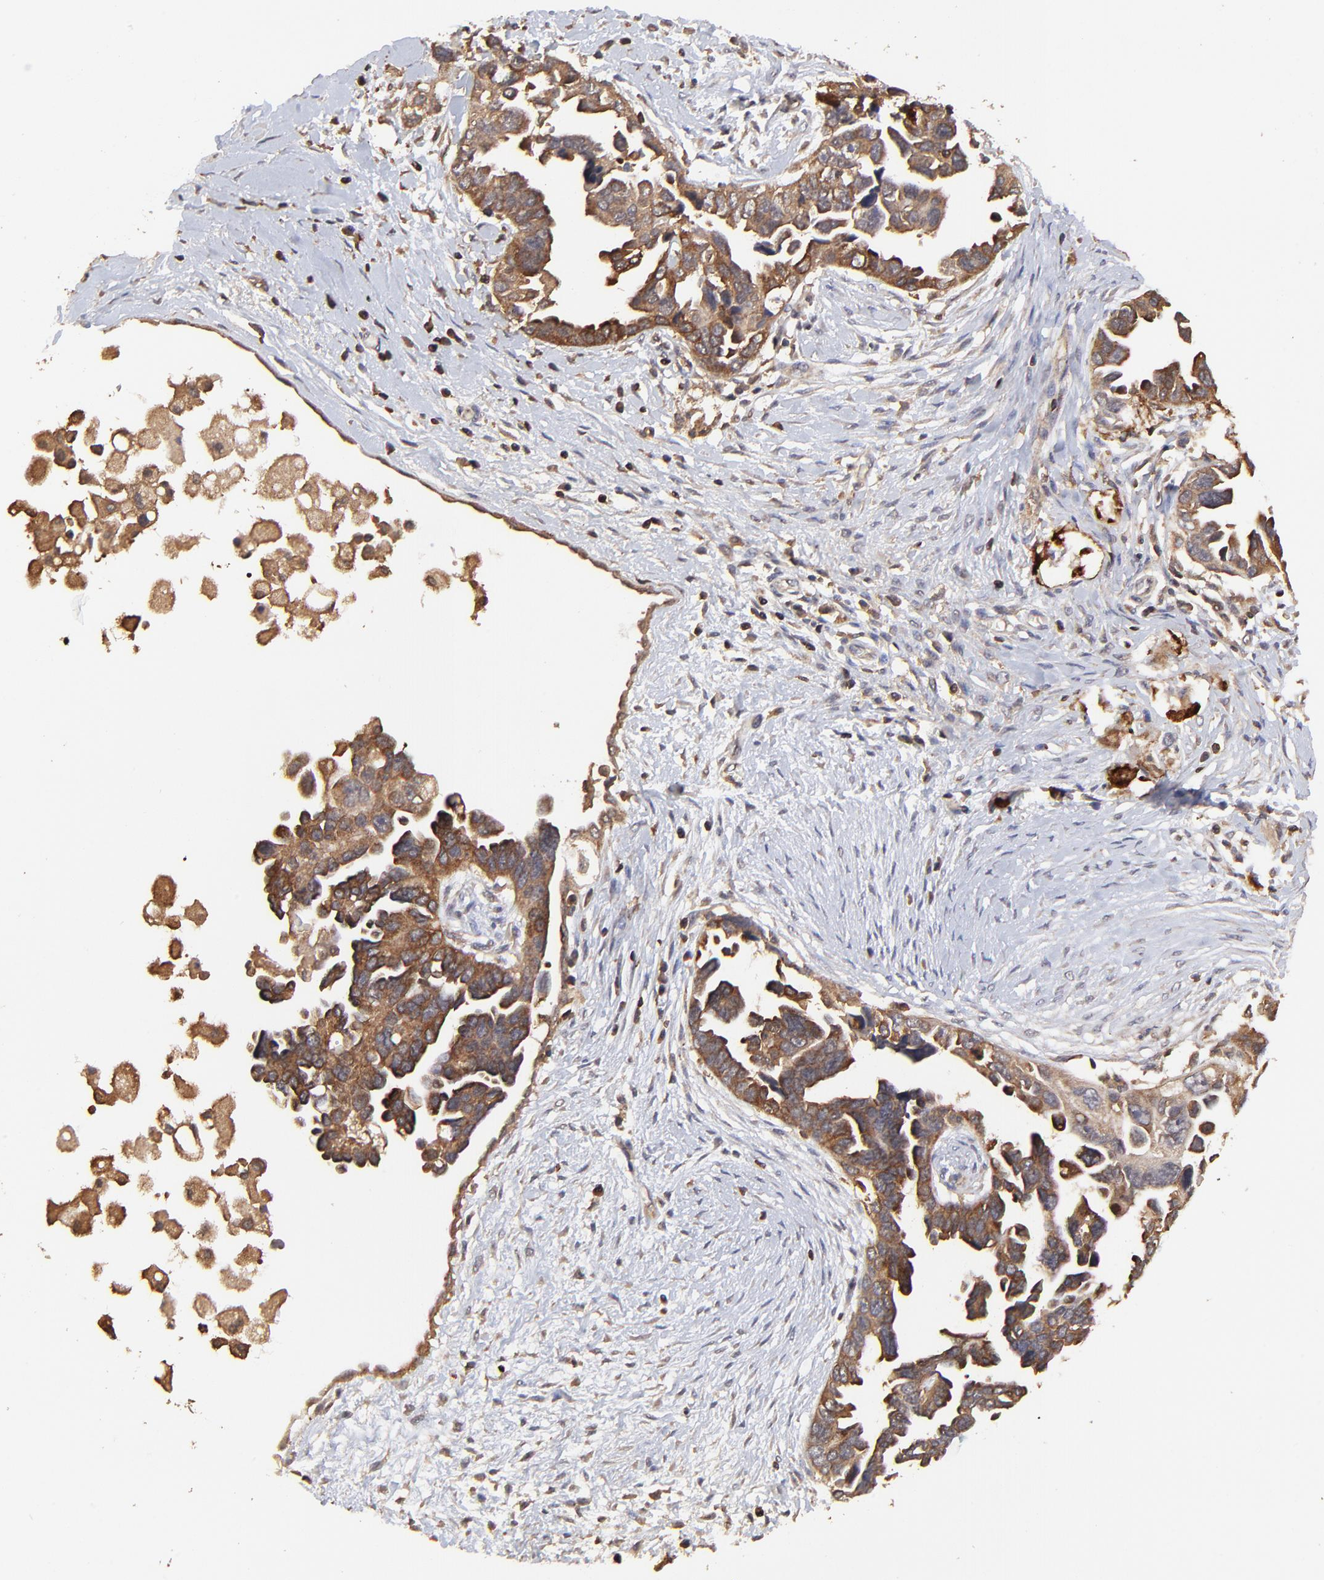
{"staining": {"intensity": "strong", "quantity": ">75%", "location": "cytoplasmic/membranous,nuclear"}, "tissue": "ovarian cancer", "cell_type": "Tumor cells", "image_type": "cancer", "snomed": [{"axis": "morphology", "description": "Cystadenocarcinoma, serous, NOS"}, {"axis": "topography", "description": "Ovary"}], "caption": "Immunohistochemistry (IHC) of human ovarian cancer reveals high levels of strong cytoplasmic/membranous and nuclear staining in about >75% of tumor cells. The staining is performed using DAB brown chromogen to label protein expression. The nuclei are counter-stained blue using hematoxylin.", "gene": "STON2", "patient": {"sex": "female", "age": 63}}